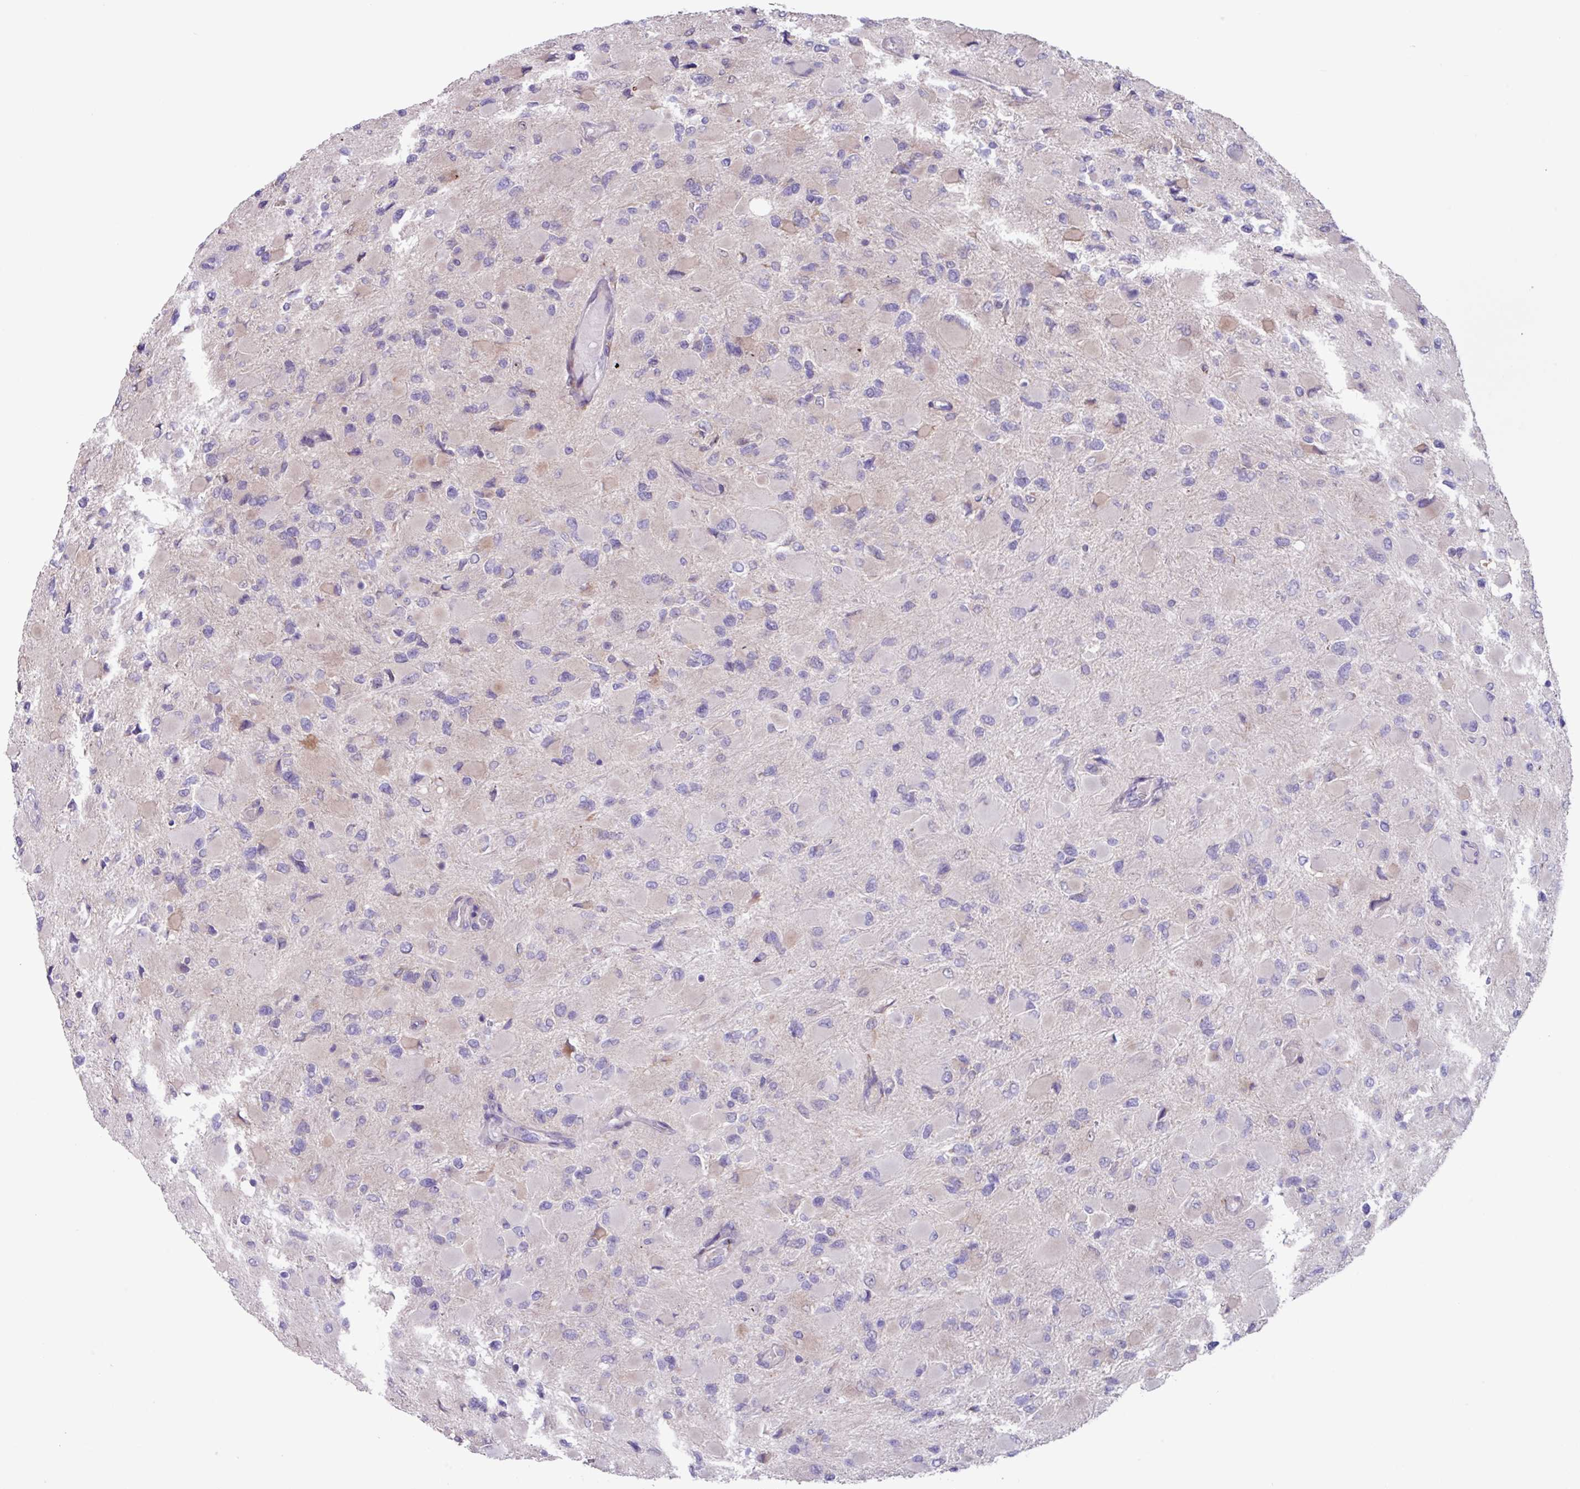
{"staining": {"intensity": "negative", "quantity": "none", "location": "none"}, "tissue": "glioma", "cell_type": "Tumor cells", "image_type": "cancer", "snomed": [{"axis": "morphology", "description": "Glioma, malignant, High grade"}, {"axis": "topography", "description": "Cerebral cortex"}], "caption": "This is a photomicrograph of immunohistochemistry staining of malignant high-grade glioma, which shows no staining in tumor cells. (DAB (3,3'-diaminobenzidine) immunohistochemistry, high magnification).", "gene": "IQCJ", "patient": {"sex": "female", "age": 36}}